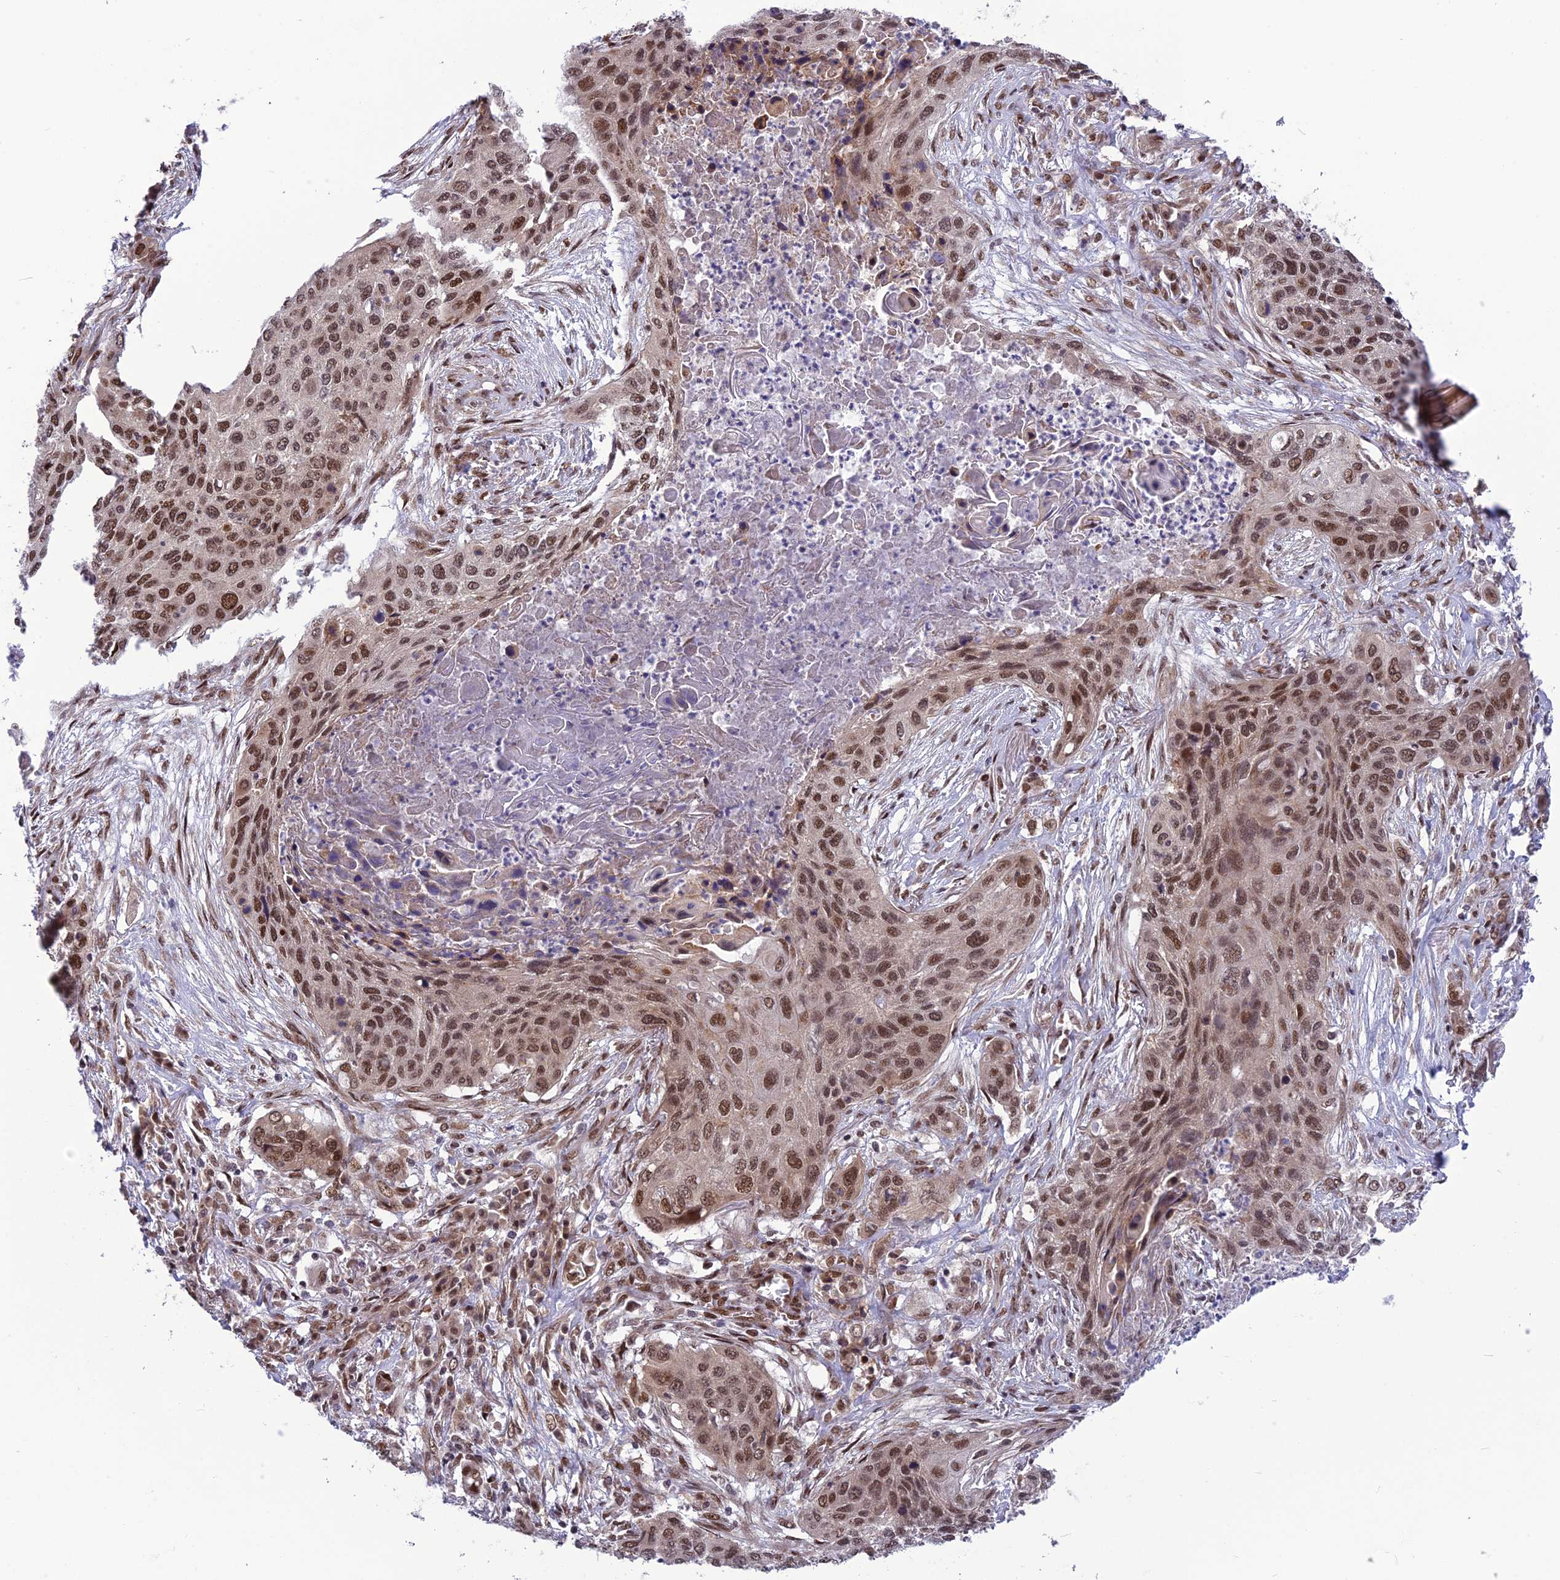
{"staining": {"intensity": "moderate", "quantity": ">75%", "location": "nuclear"}, "tissue": "lung cancer", "cell_type": "Tumor cells", "image_type": "cancer", "snomed": [{"axis": "morphology", "description": "Squamous cell carcinoma, NOS"}, {"axis": "topography", "description": "Lung"}], "caption": "This is an image of immunohistochemistry (IHC) staining of lung cancer, which shows moderate staining in the nuclear of tumor cells.", "gene": "RTRAF", "patient": {"sex": "female", "age": 63}}